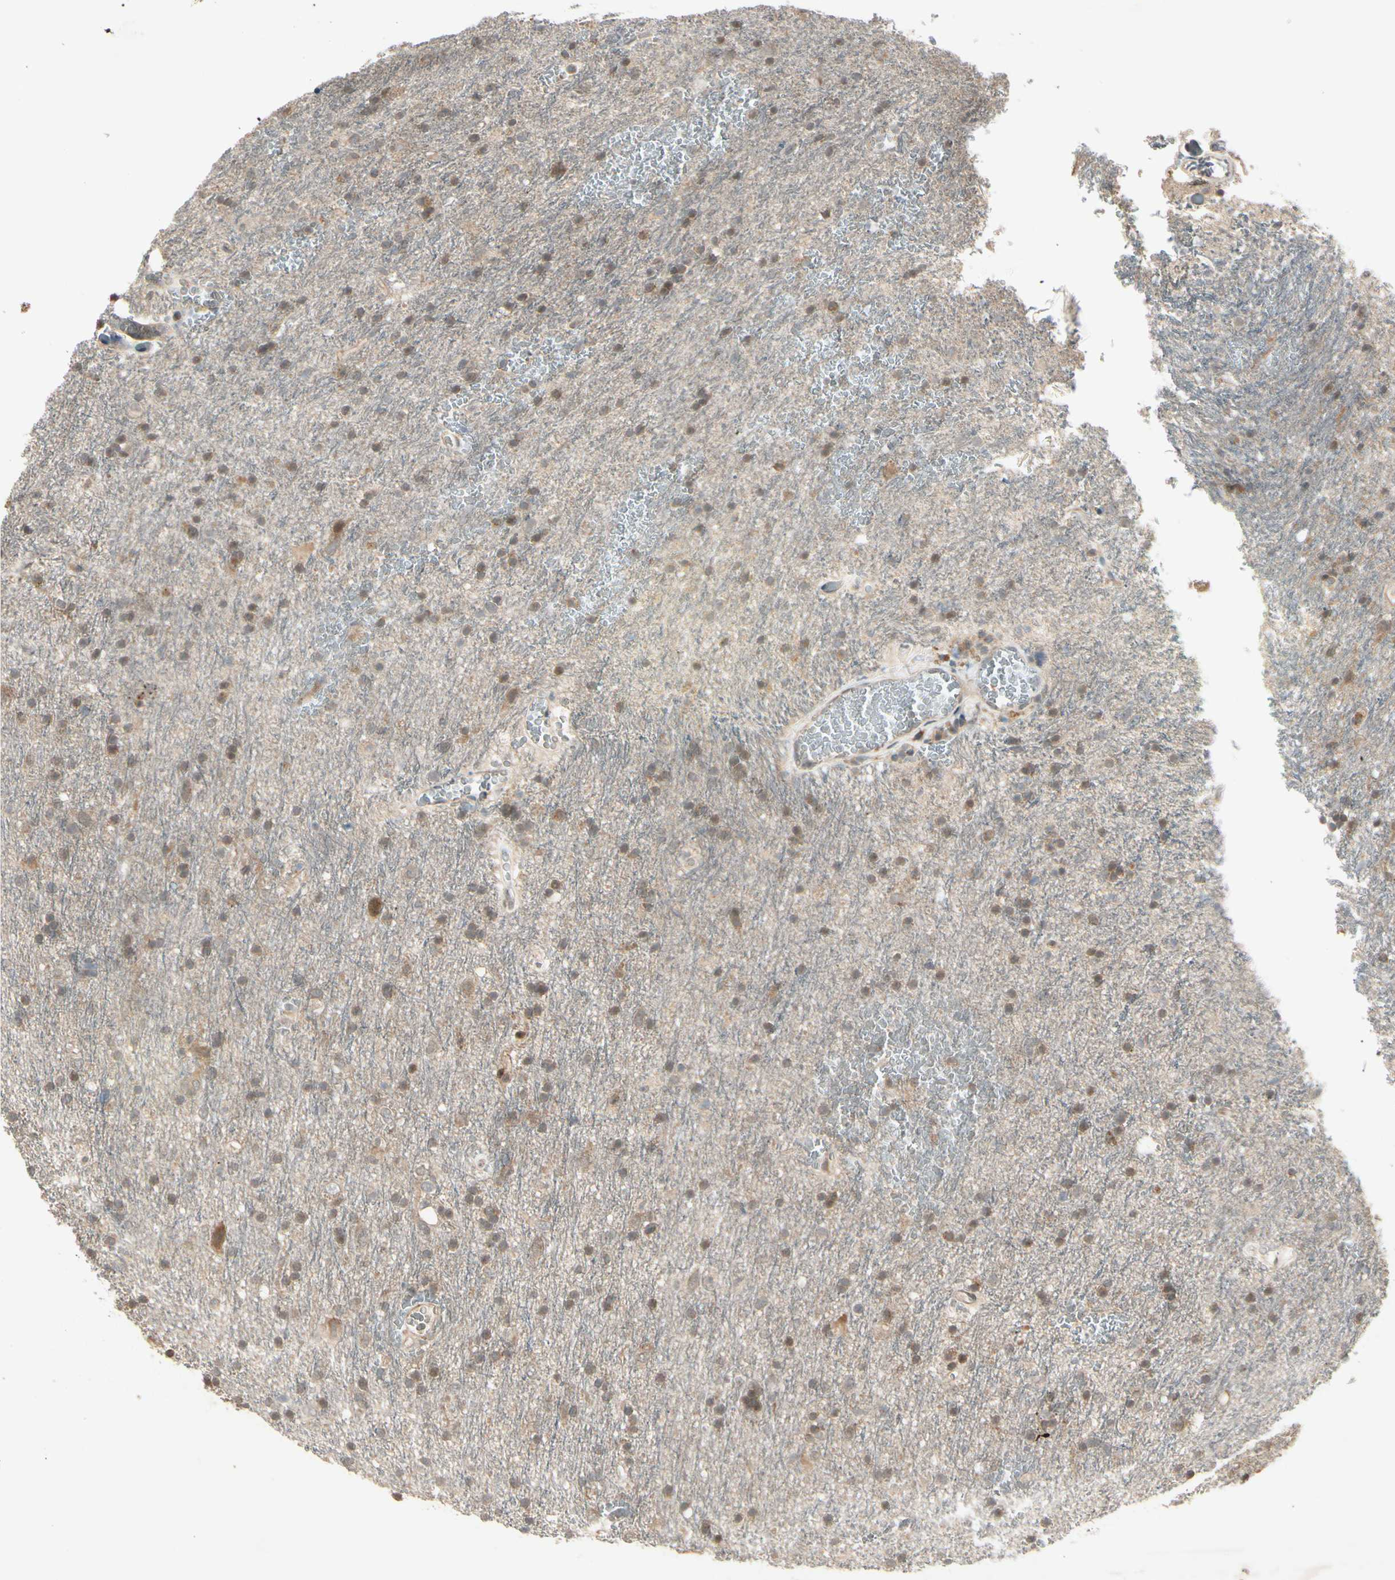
{"staining": {"intensity": "moderate", "quantity": "25%-75%", "location": "nuclear"}, "tissue": "glioma", "cell_type": "Tumor cells", "image_type": "cancer", "snomed": [{"axis": "morphology", "description": "Glioma, malignant, Low grade"}, {"axis": "topography", "description": "Brain"}], "caption": "Approximately 25%-75% of tumor cells in human malignant glioma (low-grade) display moderate nuclear protein positivity as visualized by brown immunohistochemical staining.", "gene": "FHDC1", "patient": {"sex": "male", "age": 77}}